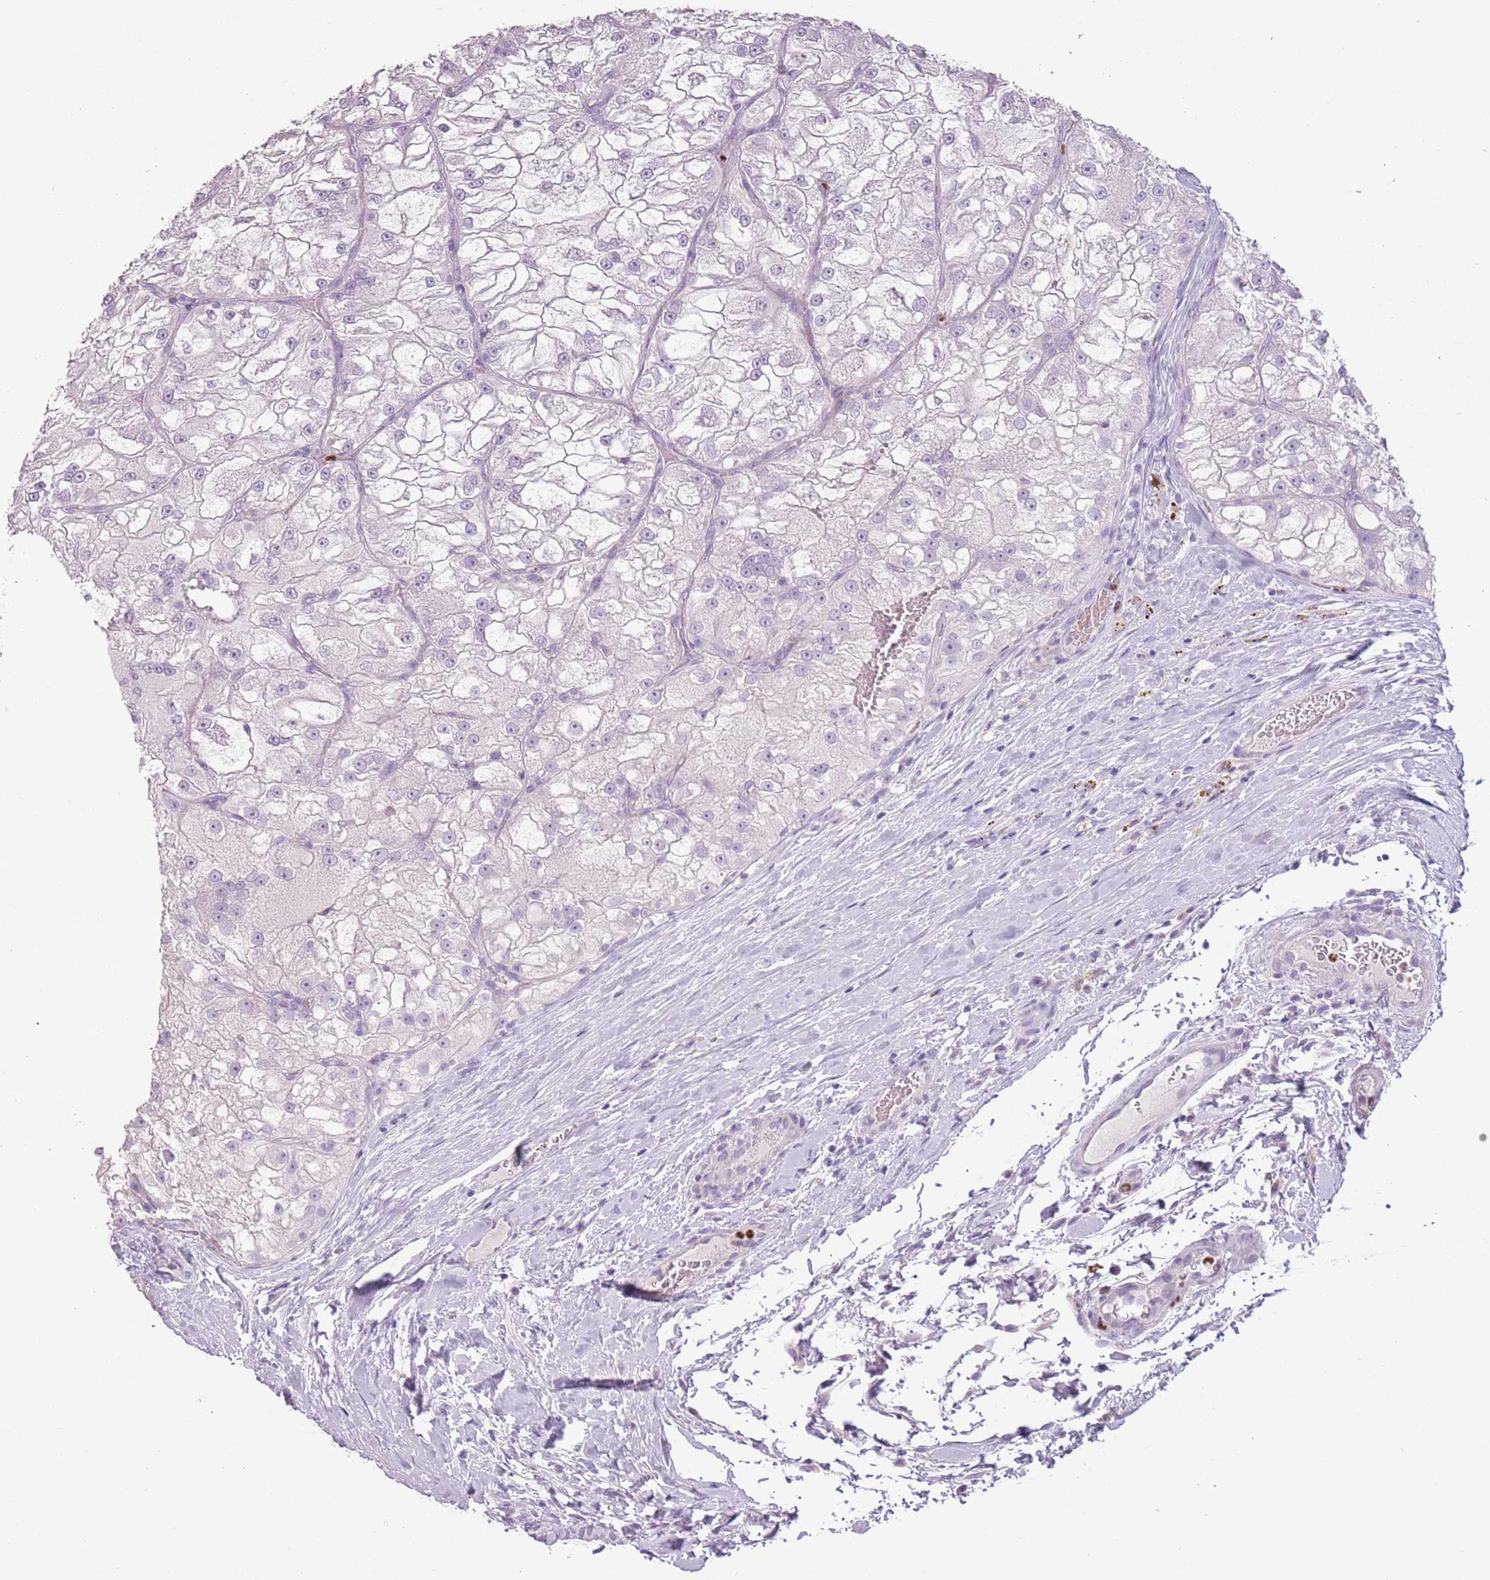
{"staining": {"intensity": "negative", "quantity": "none", "location": "none"}, "tissue": "renal cancer", "cell_type": "Tumor cells", "image_type": "cancer", "snomed": [{"axis": "morphology", "description": "Adenocarcinoma, NOS"}, {"axis": "topography", "description": "Kidney"}], "caption": "This is an immunohistochemistry micrograph of renal cancer. There is no positivity in tumor cells.", "gene": "CELF6", "patient": {"sex": "female", "age": 72}}